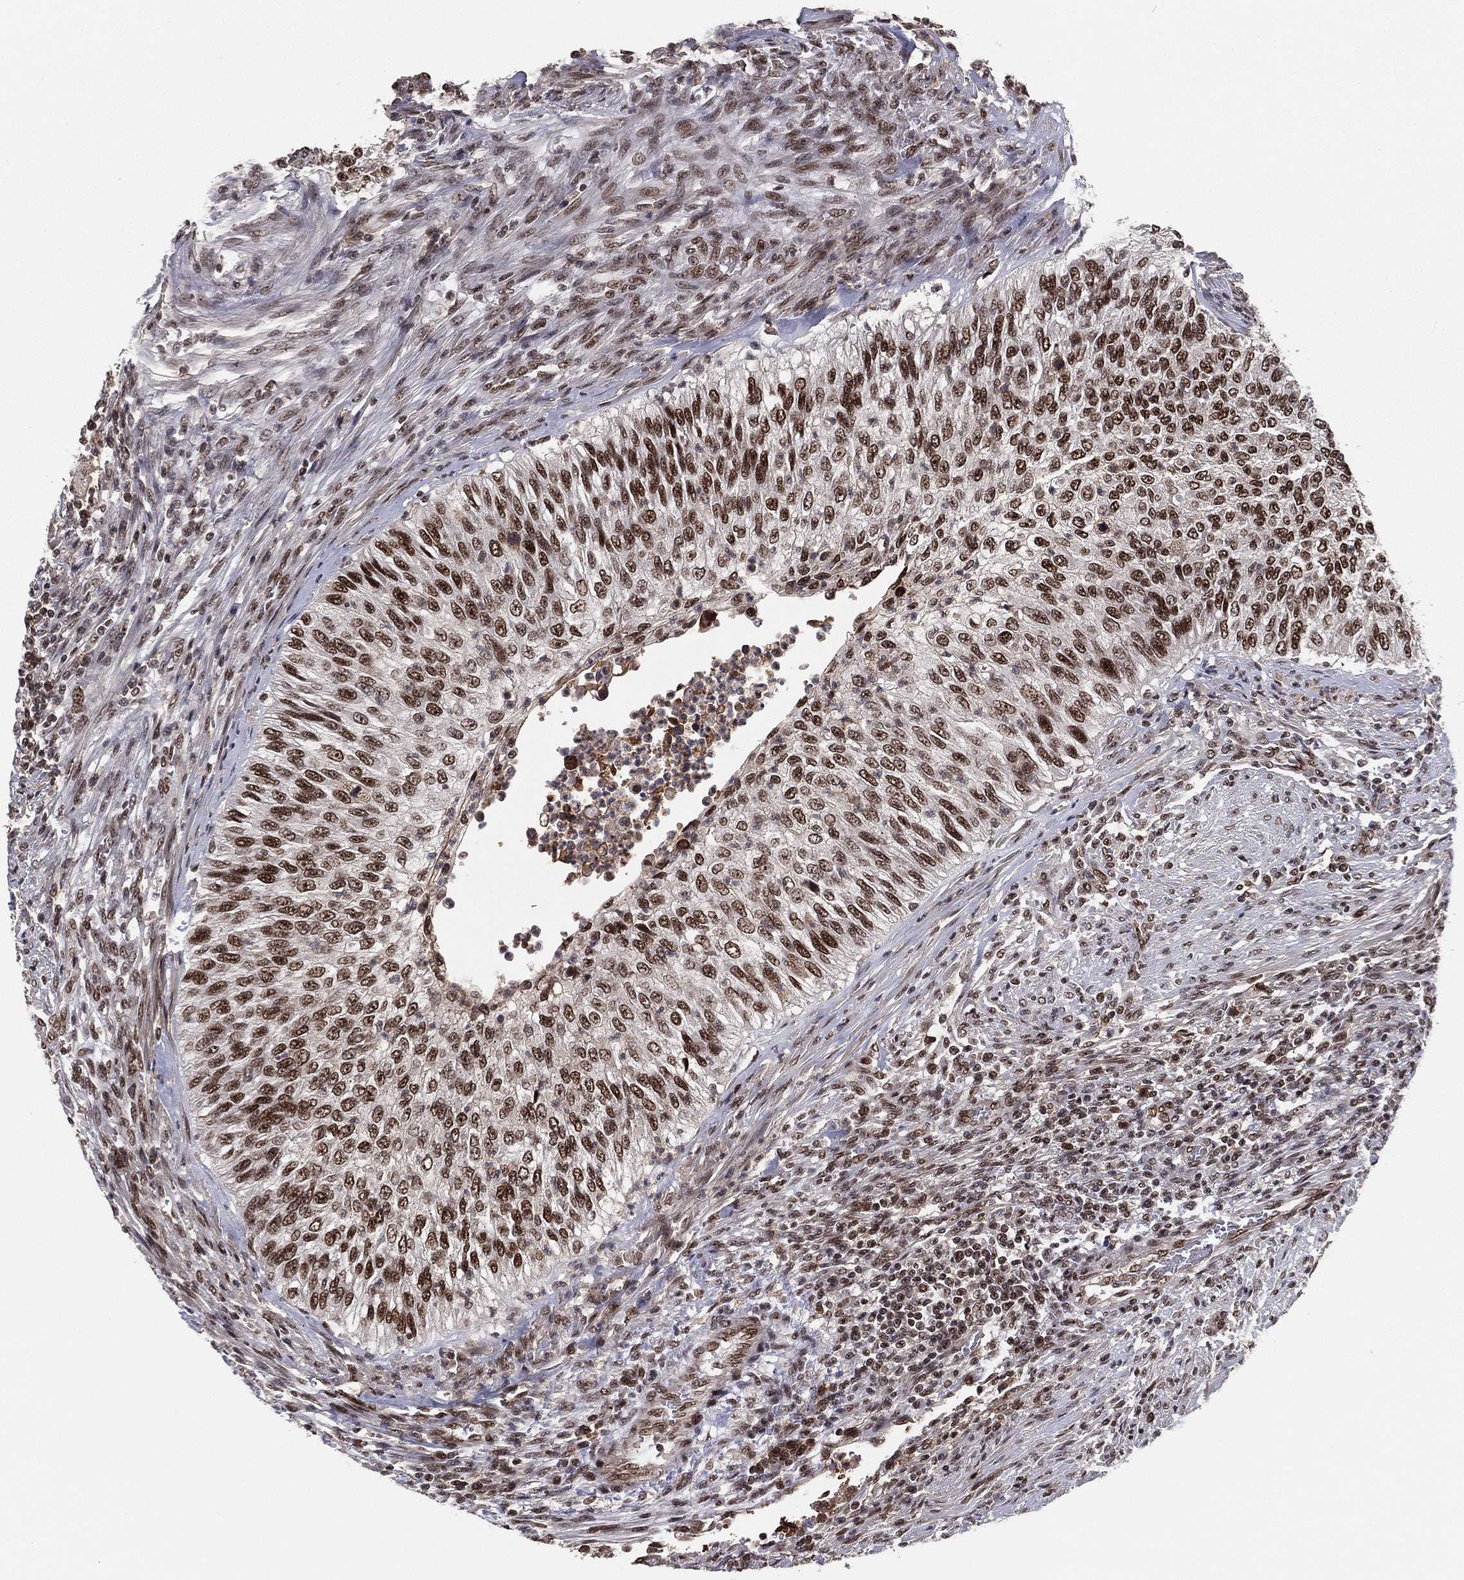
{"staining": {"intensity": "strong", "quantity": "25%-75%", "location": "nuclear"}, "tissue": "urothelial cancer", "cell_type": "Tumor cells", "image_type": "cancer", "snomed": [{"axis": "morphology", "description": "Urothelial carcinoma, High grade"}, {"axis": "topography", "description": "Urinary bladder"}], "caption": "Strong nuclear protein staining is identified in approximately 25%-75% of tumor cells in urothelial carcinoma (high-grade).", "gene": "GPALPP1", "patient": {"sex": "female", "age": 60}}